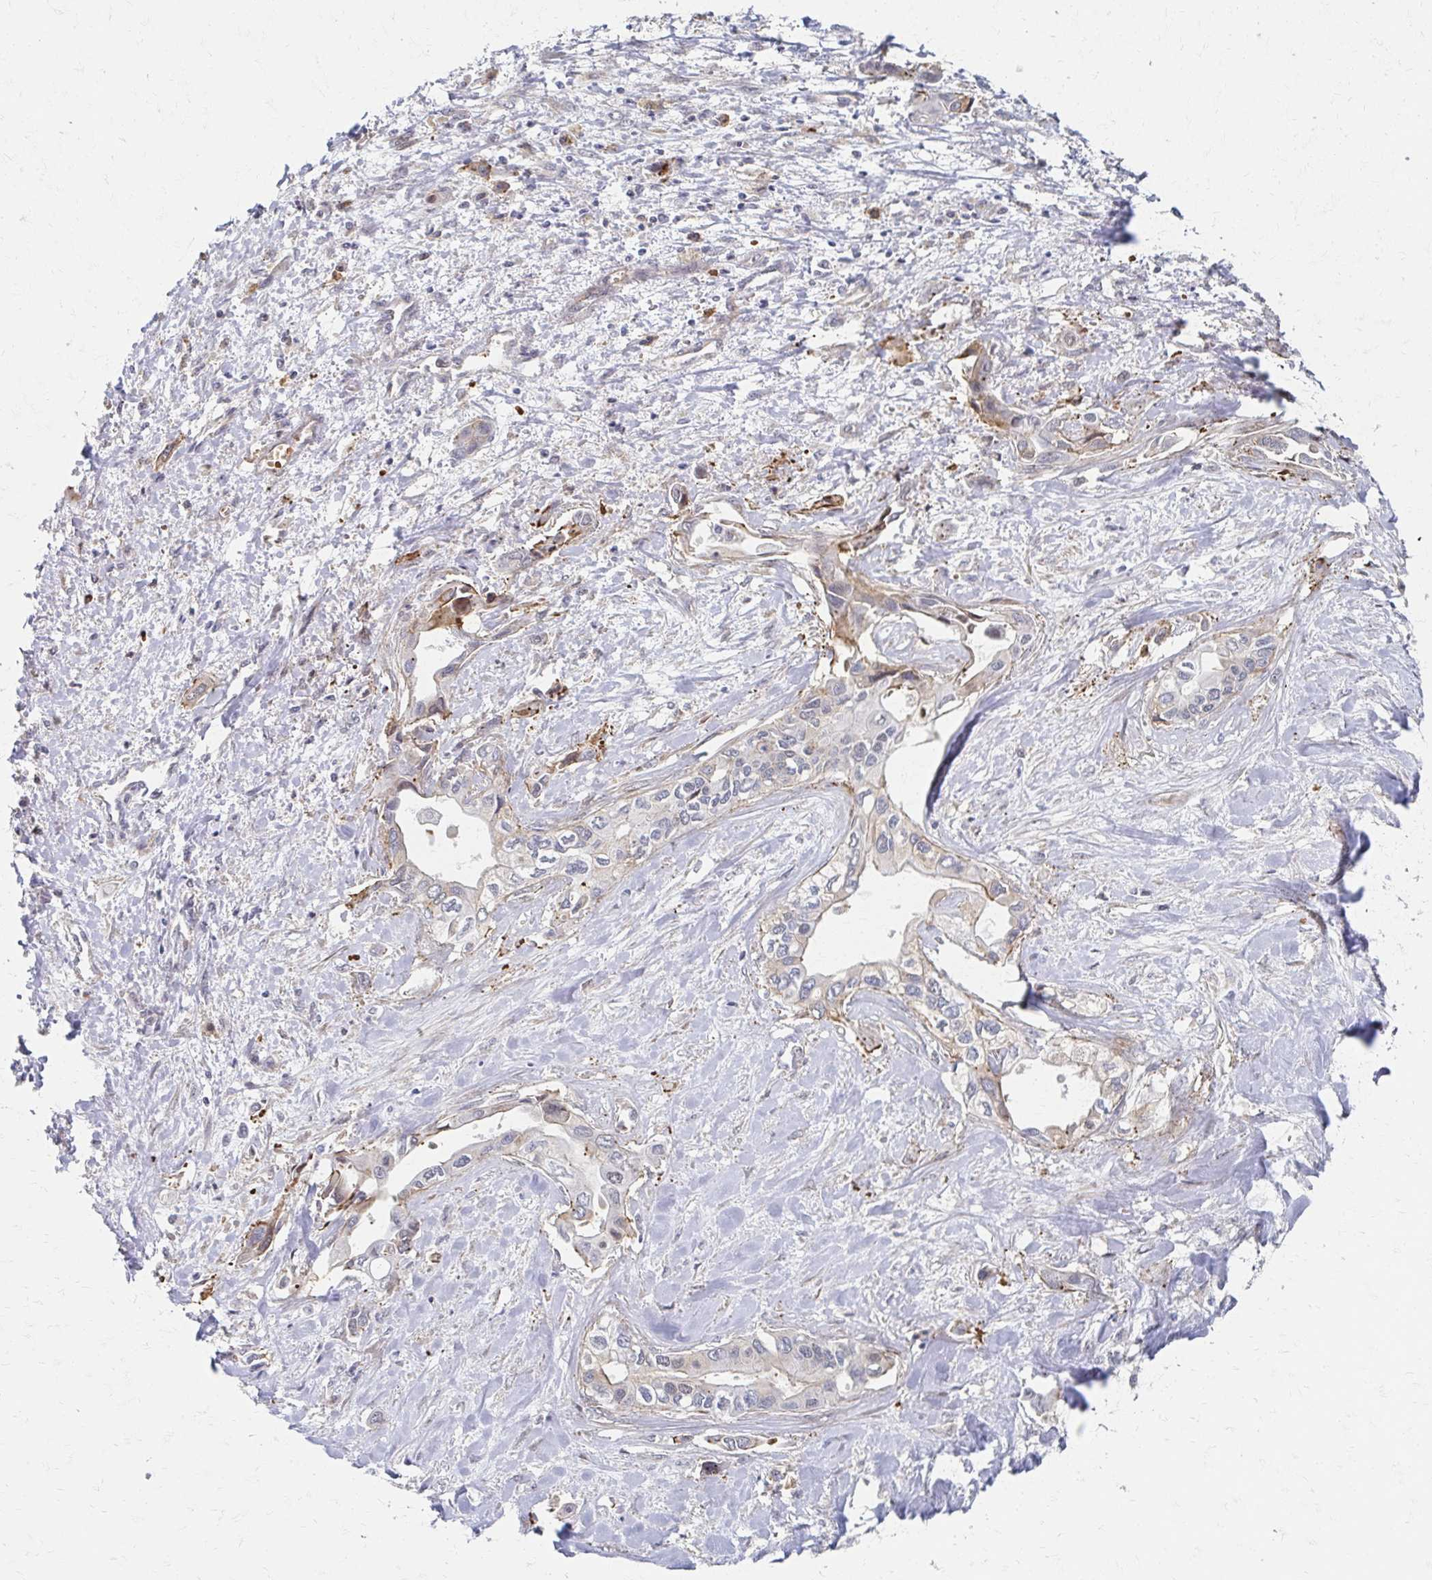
{"staining": {"intensity": "weak", "quantity": "<25%", "location": "cytoplasmic/membranous"}, "tissue": "liver cancer", "cell_type": "Tumor cells", "image_type": "cancer", "snomed": [{"axis": "morphology", "description": "Cholangiocarcinoma"}, {"axis": "topography", "description": "Liver"}], "caption": "This is an immunohistochemistry (IHC) image of liver cancer. There is no positivity in tumor cells.", "gene": "SKA2", "patient": {"sex": "female", "age": 64}}